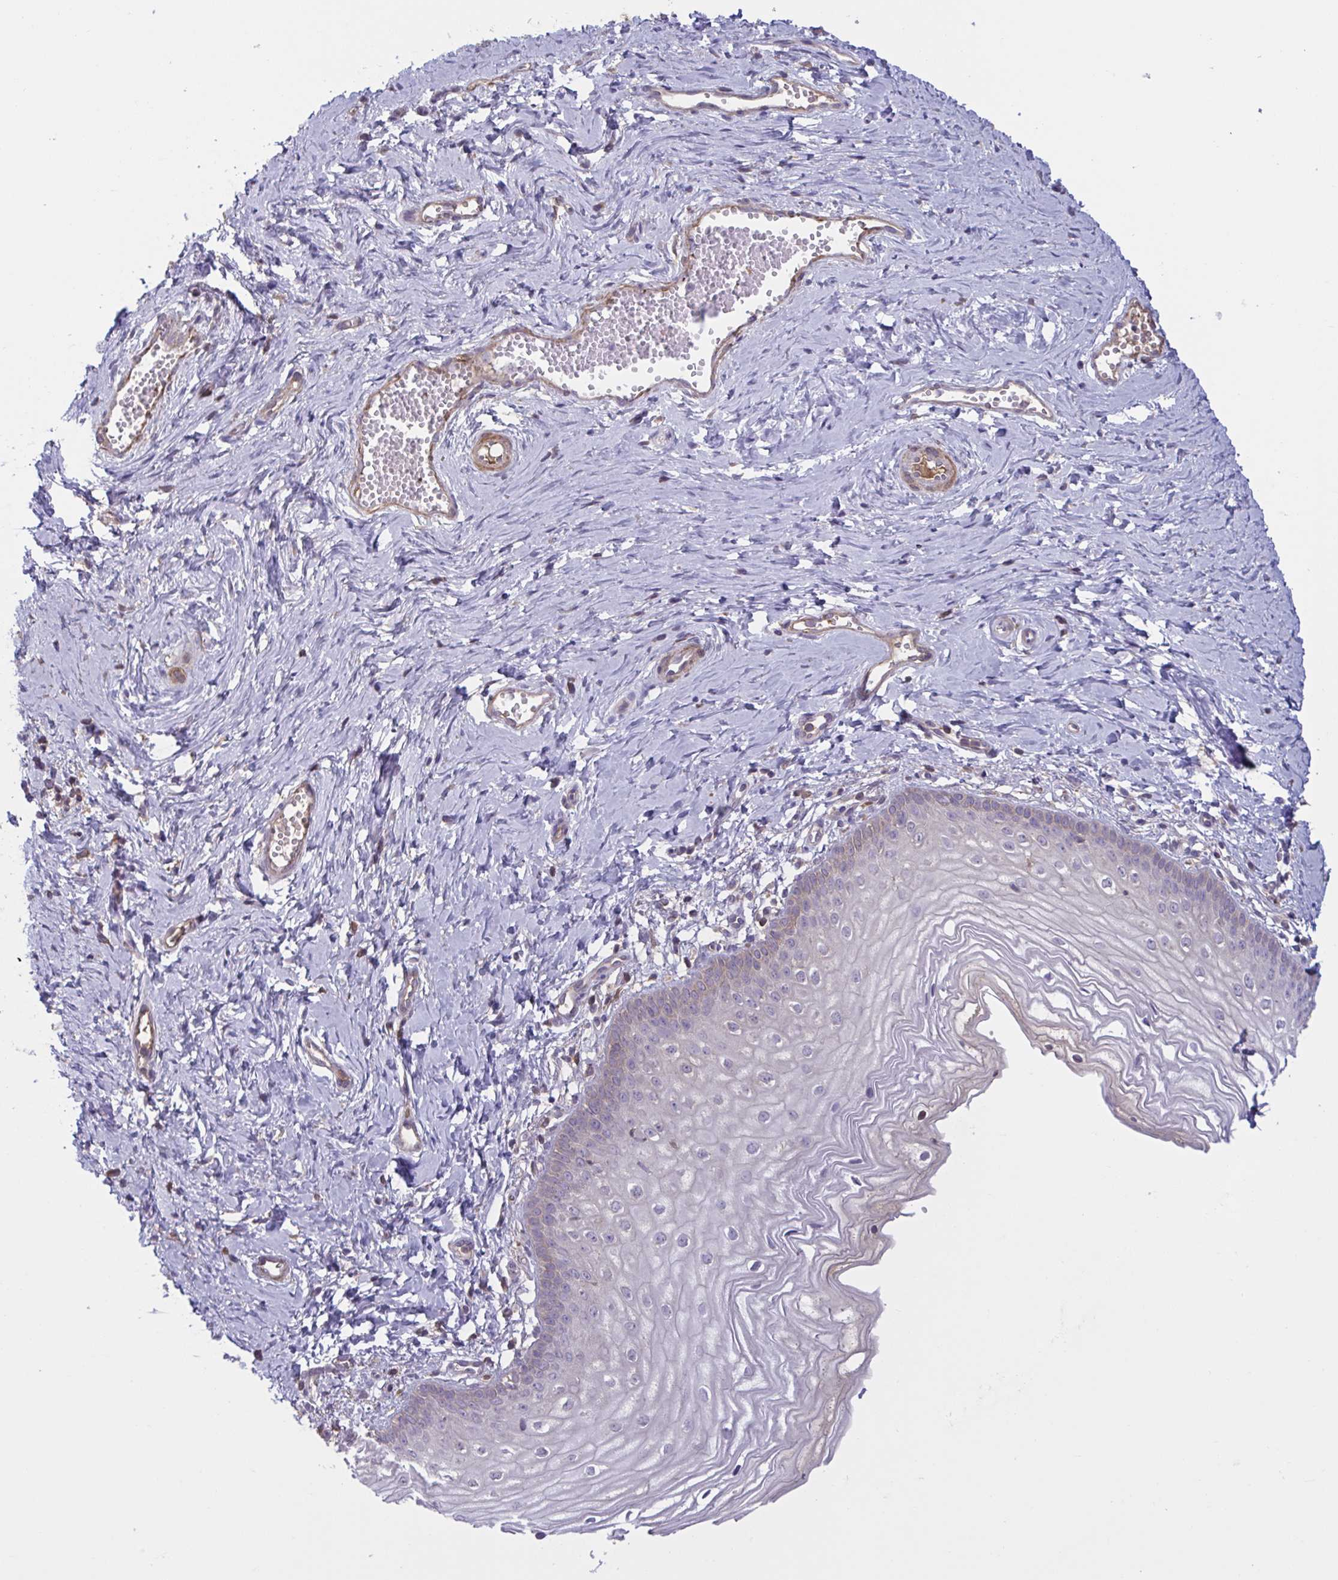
{"staining": {"intensity": "weak", "quantity": "<25%", "location": "cytoplasmic/membranous"}, "tissue": "vagina", "cell_type": "Squamous epithelial cells", "image_type": "normal", "snomed": [{"axis": "morphology", "description": "Normal tissue, NOS"}, {"axis": "topography", "description": "Vagina"}], "caption": "This is an IHC image of benign vagina. There is no positivity in squamous epithelial cells.", "gene": "WNT9B", "patient": {"sex": "female", "age": 38}}